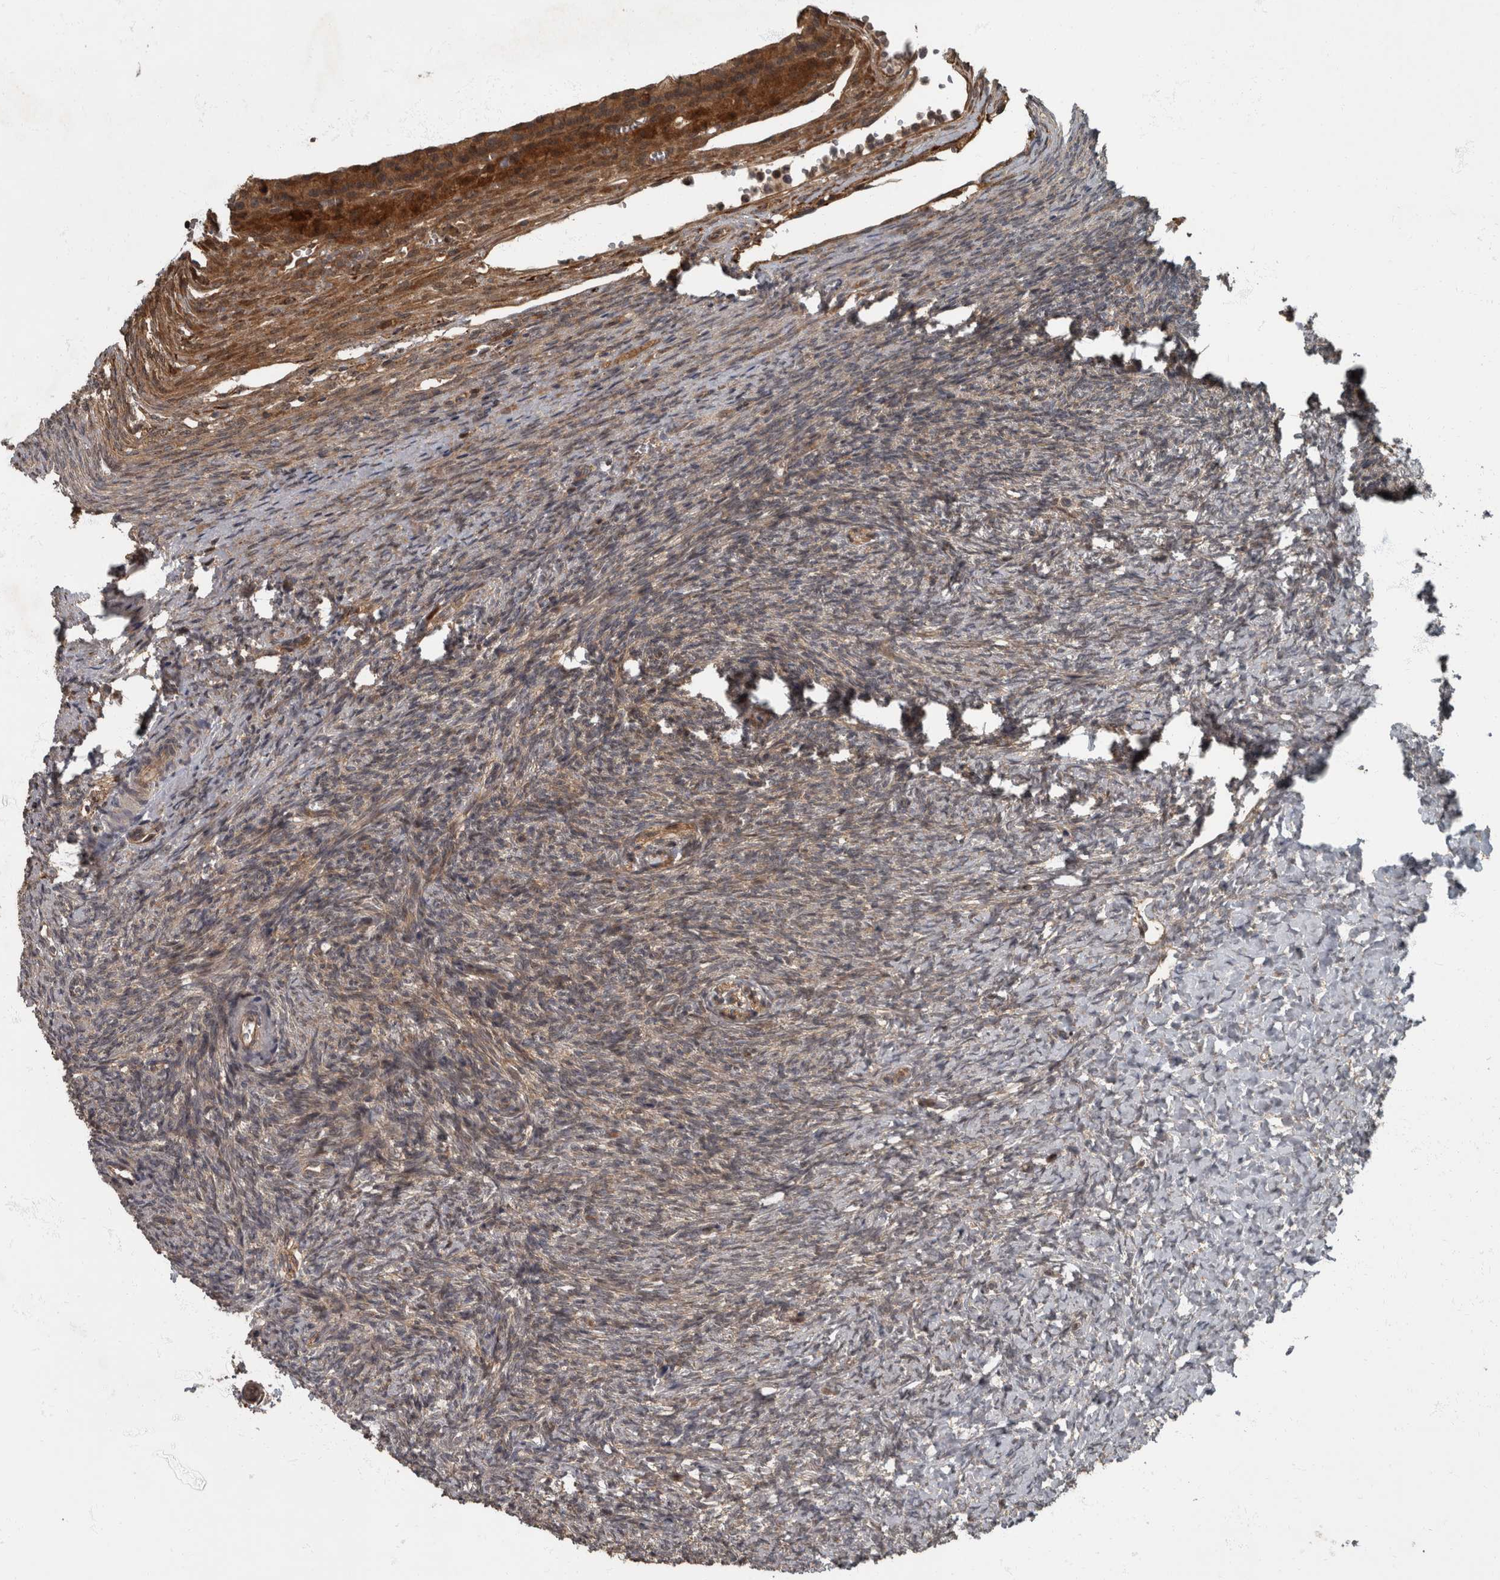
{"staining": {"intensity": "weak", "quantity": "25%-75%", "location": "cytoplasmic/membranous"}, "tissue": "ovary", "cell_type": "Ovarian stroma cells", "image_type": "normal", "snomed": [{"axis": "morphology", "description": "Normal tissue, NOS"}, {"axis": "topography", "description": "Ovary"}], "caption": "Immunohistochemistry image of benign human ovary stained for a protein (brown), which shows low levels of weak cytoplasmic/membranous positivity in approximately 25%-75% of ovarian stroma cells.", "gene": "RABGGTB", "patient": {"sex": "female", "age": 41}}